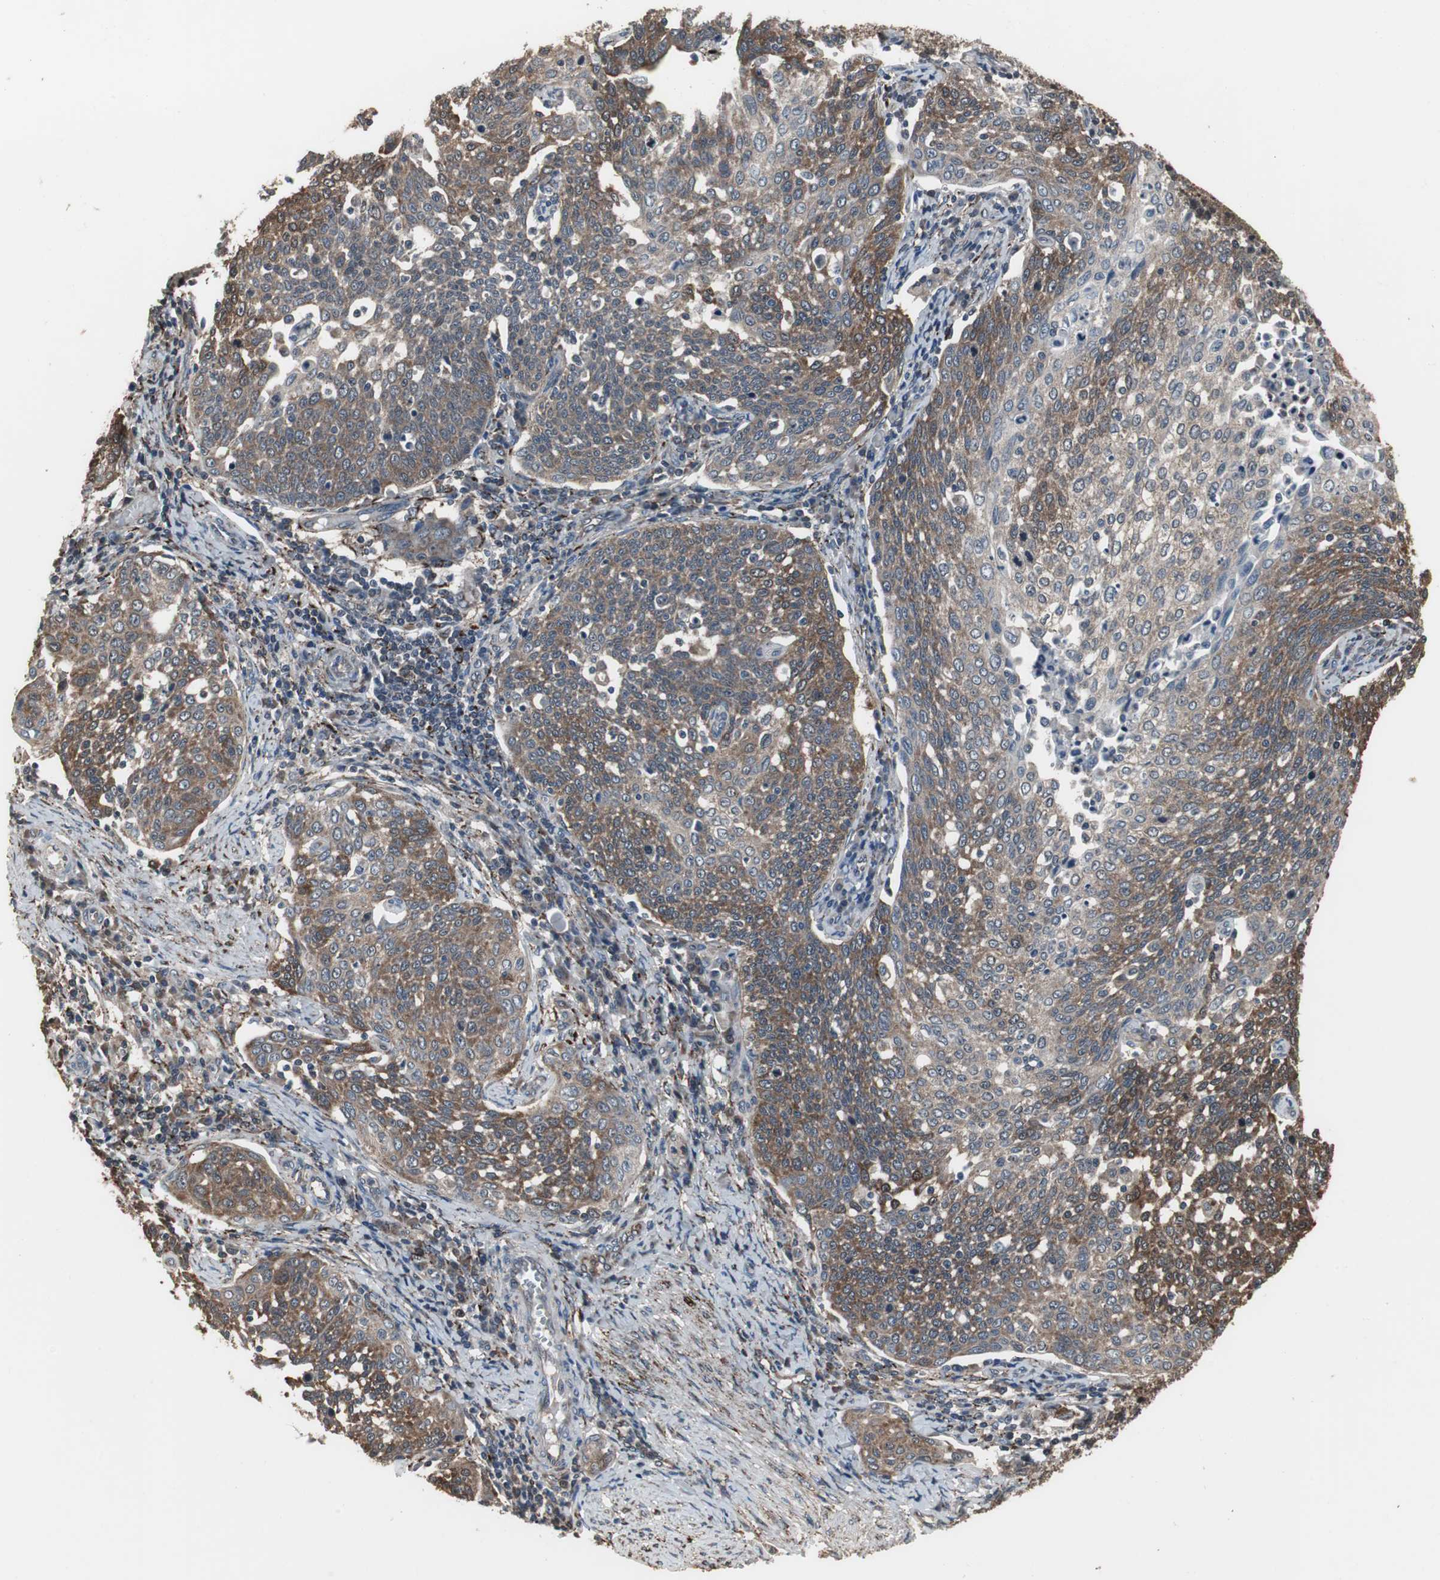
{"staining": {"intensity": "strong", "quantity": ">75%", "location": "cytoplasmic/membranous"}, "tissue": "cervical cancer", "cell_type": "Tumor cells", "image_type": "cancer", "snomed": [{"axis": "morphology", "description": "Squamous cell carcinoma, NOS"}, {"axis": "topography", "description": "Cervix"}], "caption": "High-power microscopy captured an IHC micrograph of squamous cell carcinoma (cervical), revealing strong cytoplasmic/membranous staining in approximately >75% of tumor cells. (DAB (3,3'-diaminobenzidine) = brown stain, brightfield microscopy at high magnification).", "gene": "ZSCAN22", "patient": {"sex": "female", "age": 34}}